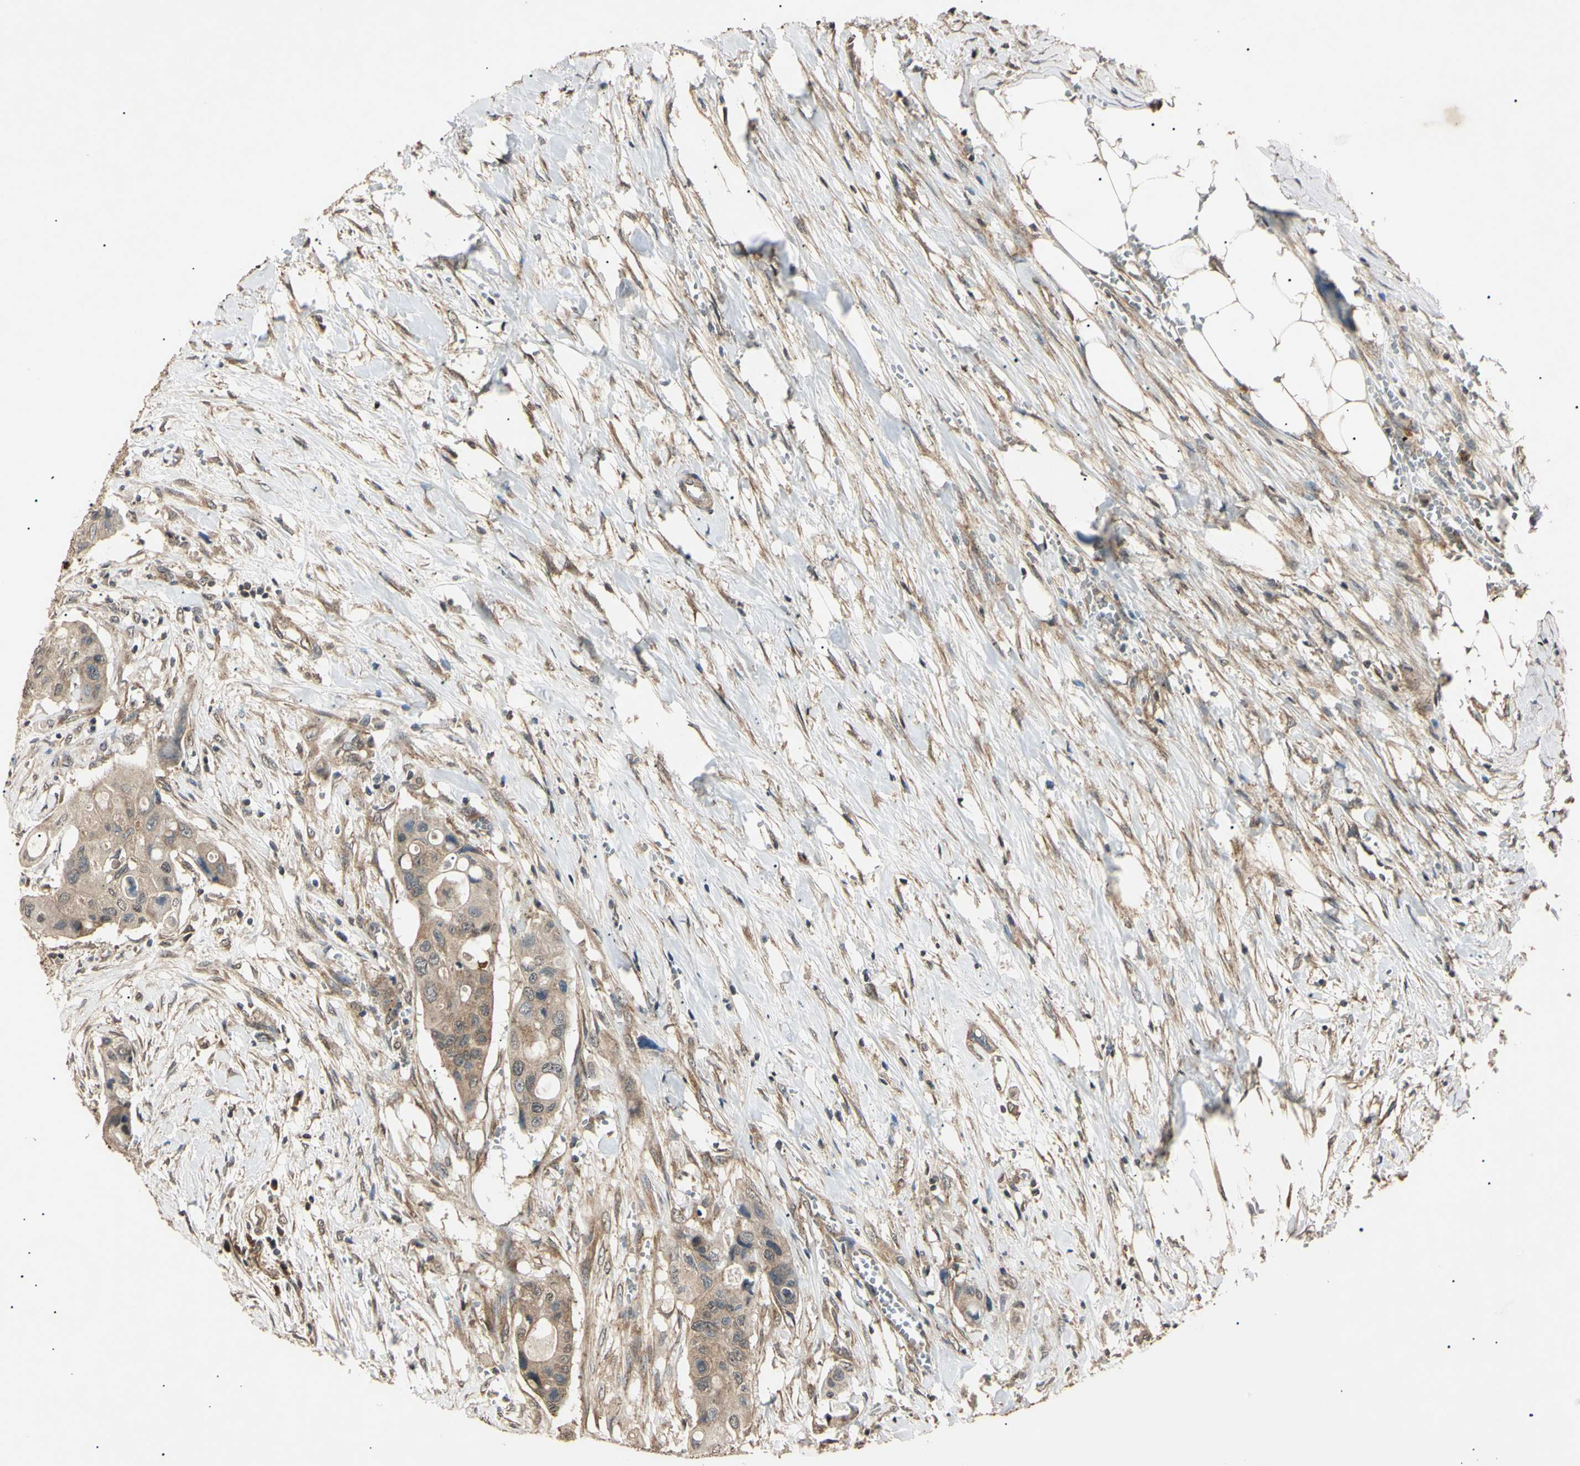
{"staining": {"intensity": "moderate", "quantity": "25%-75%", "location": "cytoplasmic/membranous"}, "tissue": "colorectal cancer", "cell_type": "Tumor cells", "image_type": "cancer", "snomed": [{"axis": "morphology", "description": "Adenocarcinoma, NOS"}, {"axis": "topography", "description": "Colon"}], "caption": "DAB immunohistochemical staining of human adenocarcinoma (colorectal) exhibits moderate cytoplasmic/membranous protein staining in about 25%-75% of tumor cells.", "gene": "EPN1", "patient": {"sex": "female", "age": 57}}